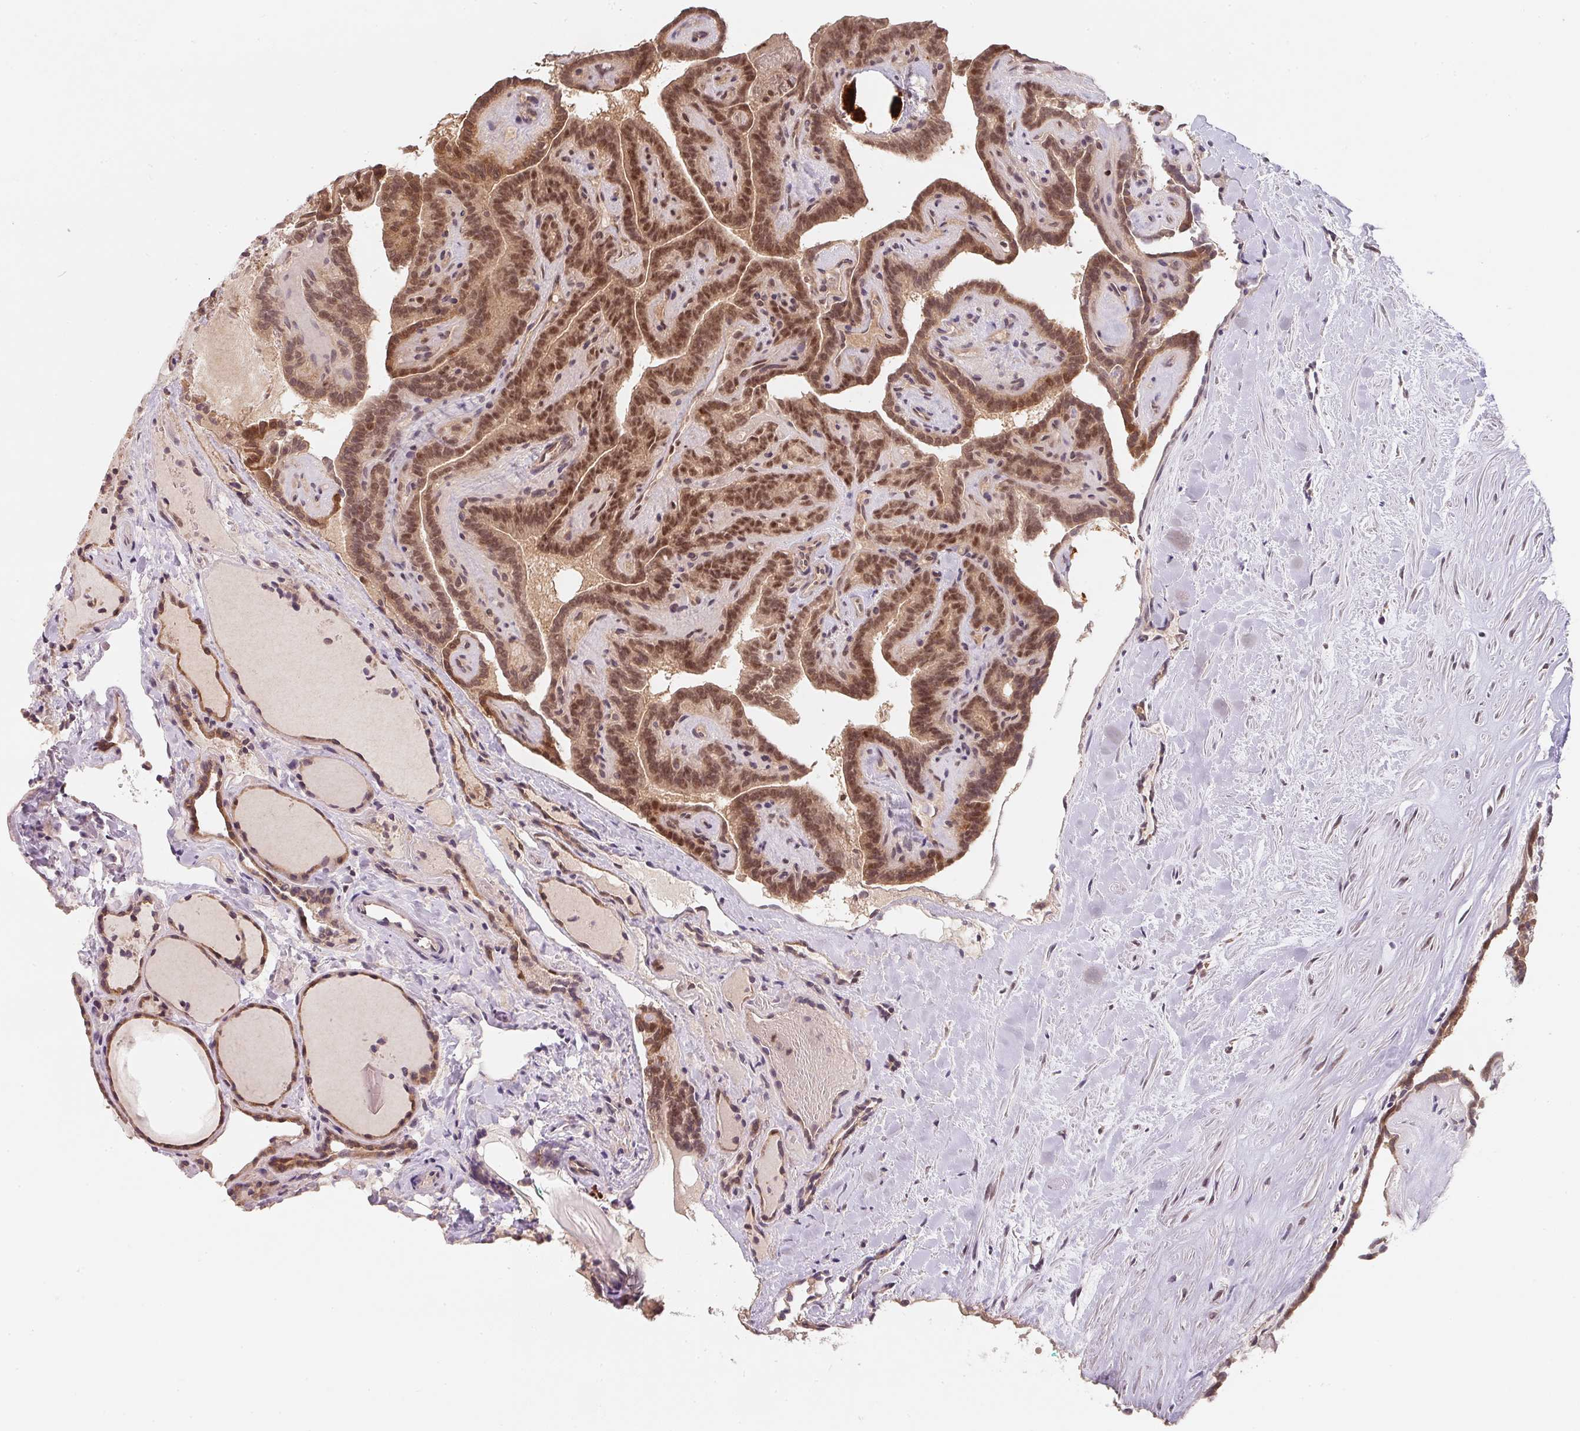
{"staining": {"intensity": "moderate", "quantity": ">75%", "location": "nuclear"}, "tissue": "thyroid cancer", "cell_type": "Tumor cells", "image_type": "cancer", "snomed": [{"axis": "morphology", "description": "Papillary adenocarcinoma, NOS"}, {"axis": "topography", "description": "Thyroid gland"}], "caption": "Thyroid cancer stained with DAB (3,3'-diaminobenzidine) IHC shows medium levels of moderate nuclear staining in about >75% of tumor cells.", "gene": "ANKRD13A", "patient": {"sex": "female", "age": 21}}